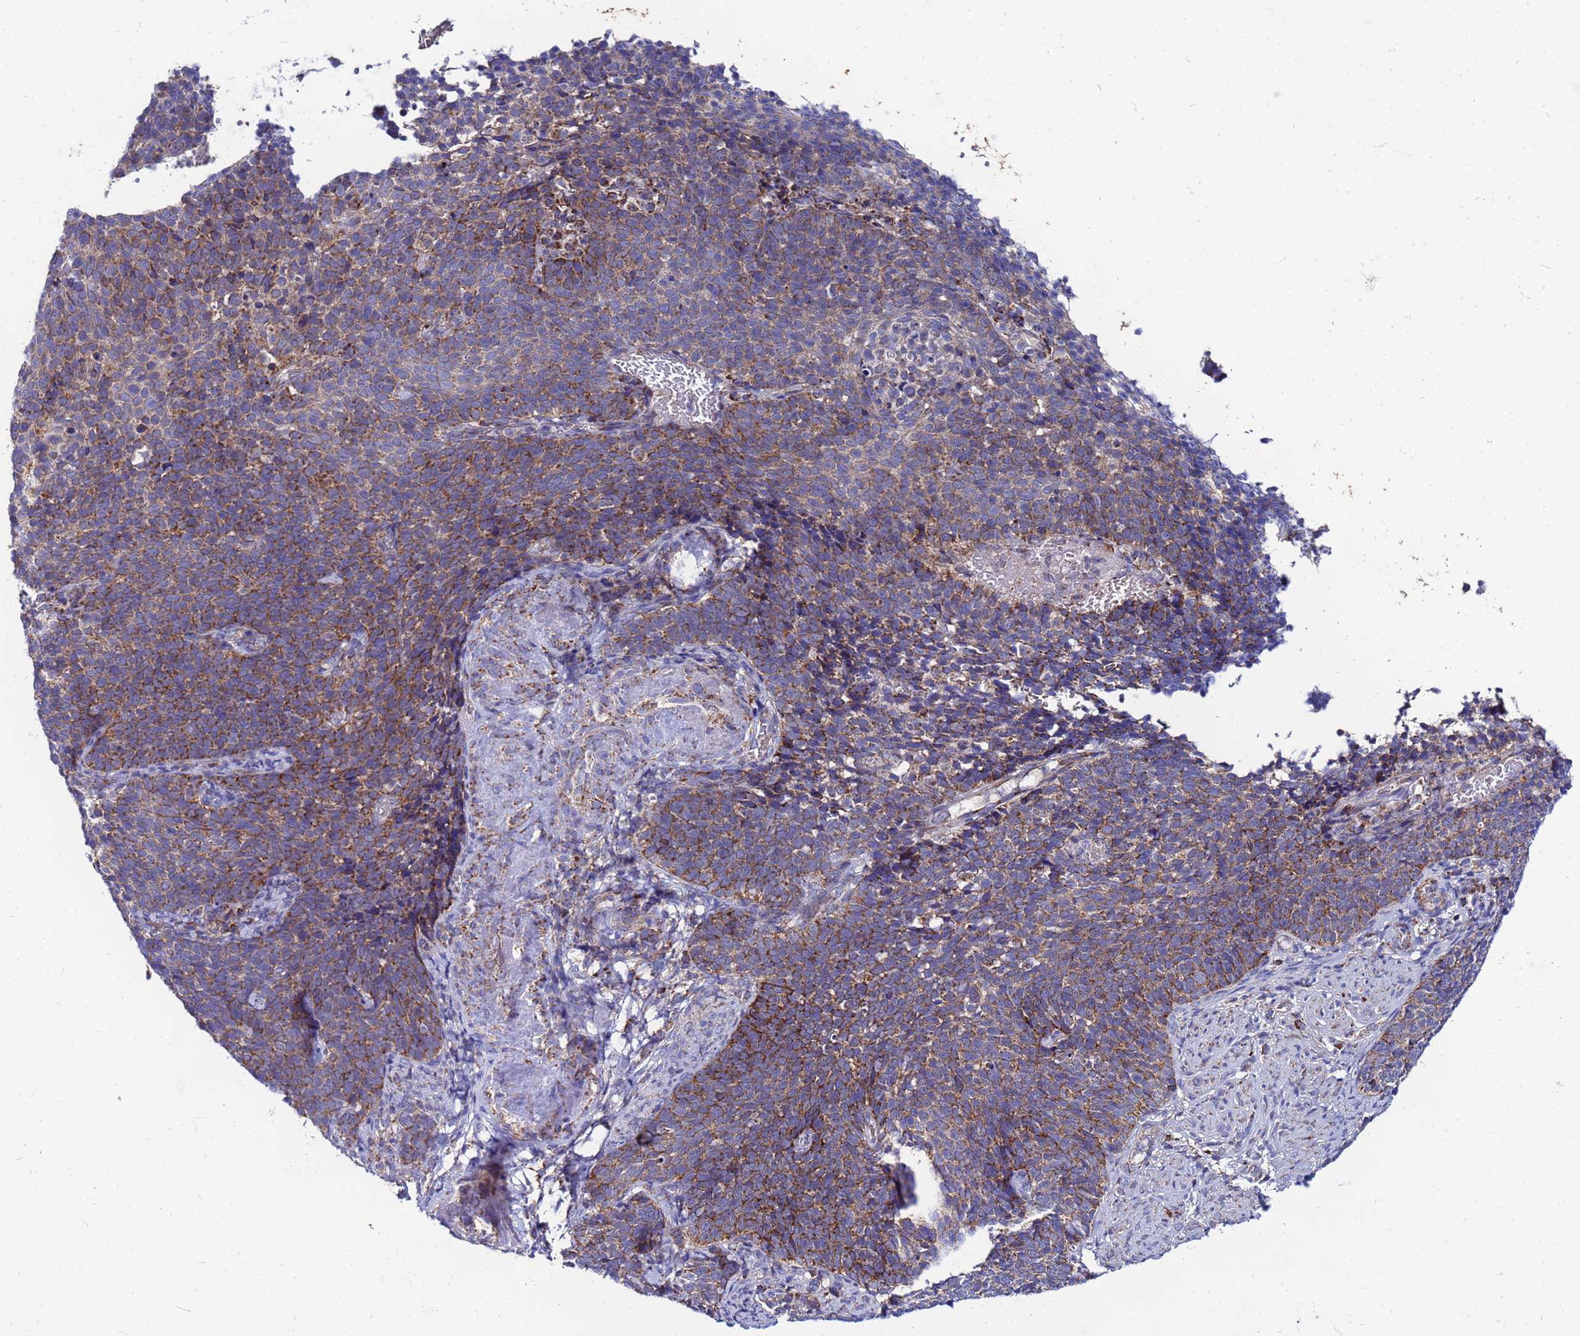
{"staining": {"intensity": "strong", "quantity": "25%-75%", "location": "cytoplasmic/membranous"}, "tissue": "cervical cancer", "cell_type": "Tumor cells", "image_type": "cancer", "snomed": [{"axis": "morphology", "description": "Normal tissue, NOS"}, {"axis": "morphology", "description": "Squamous cell carcinoma, NOS"}, {"axis": "topography", "description": "Cervix"}], "caption": "A brown stain highlights strong cytoplasmic/membranous staining of a protein in human cervical cancer tumor cells.", "gene": "FAHD2A", "patient": {"sex": "female", "age": 39}}